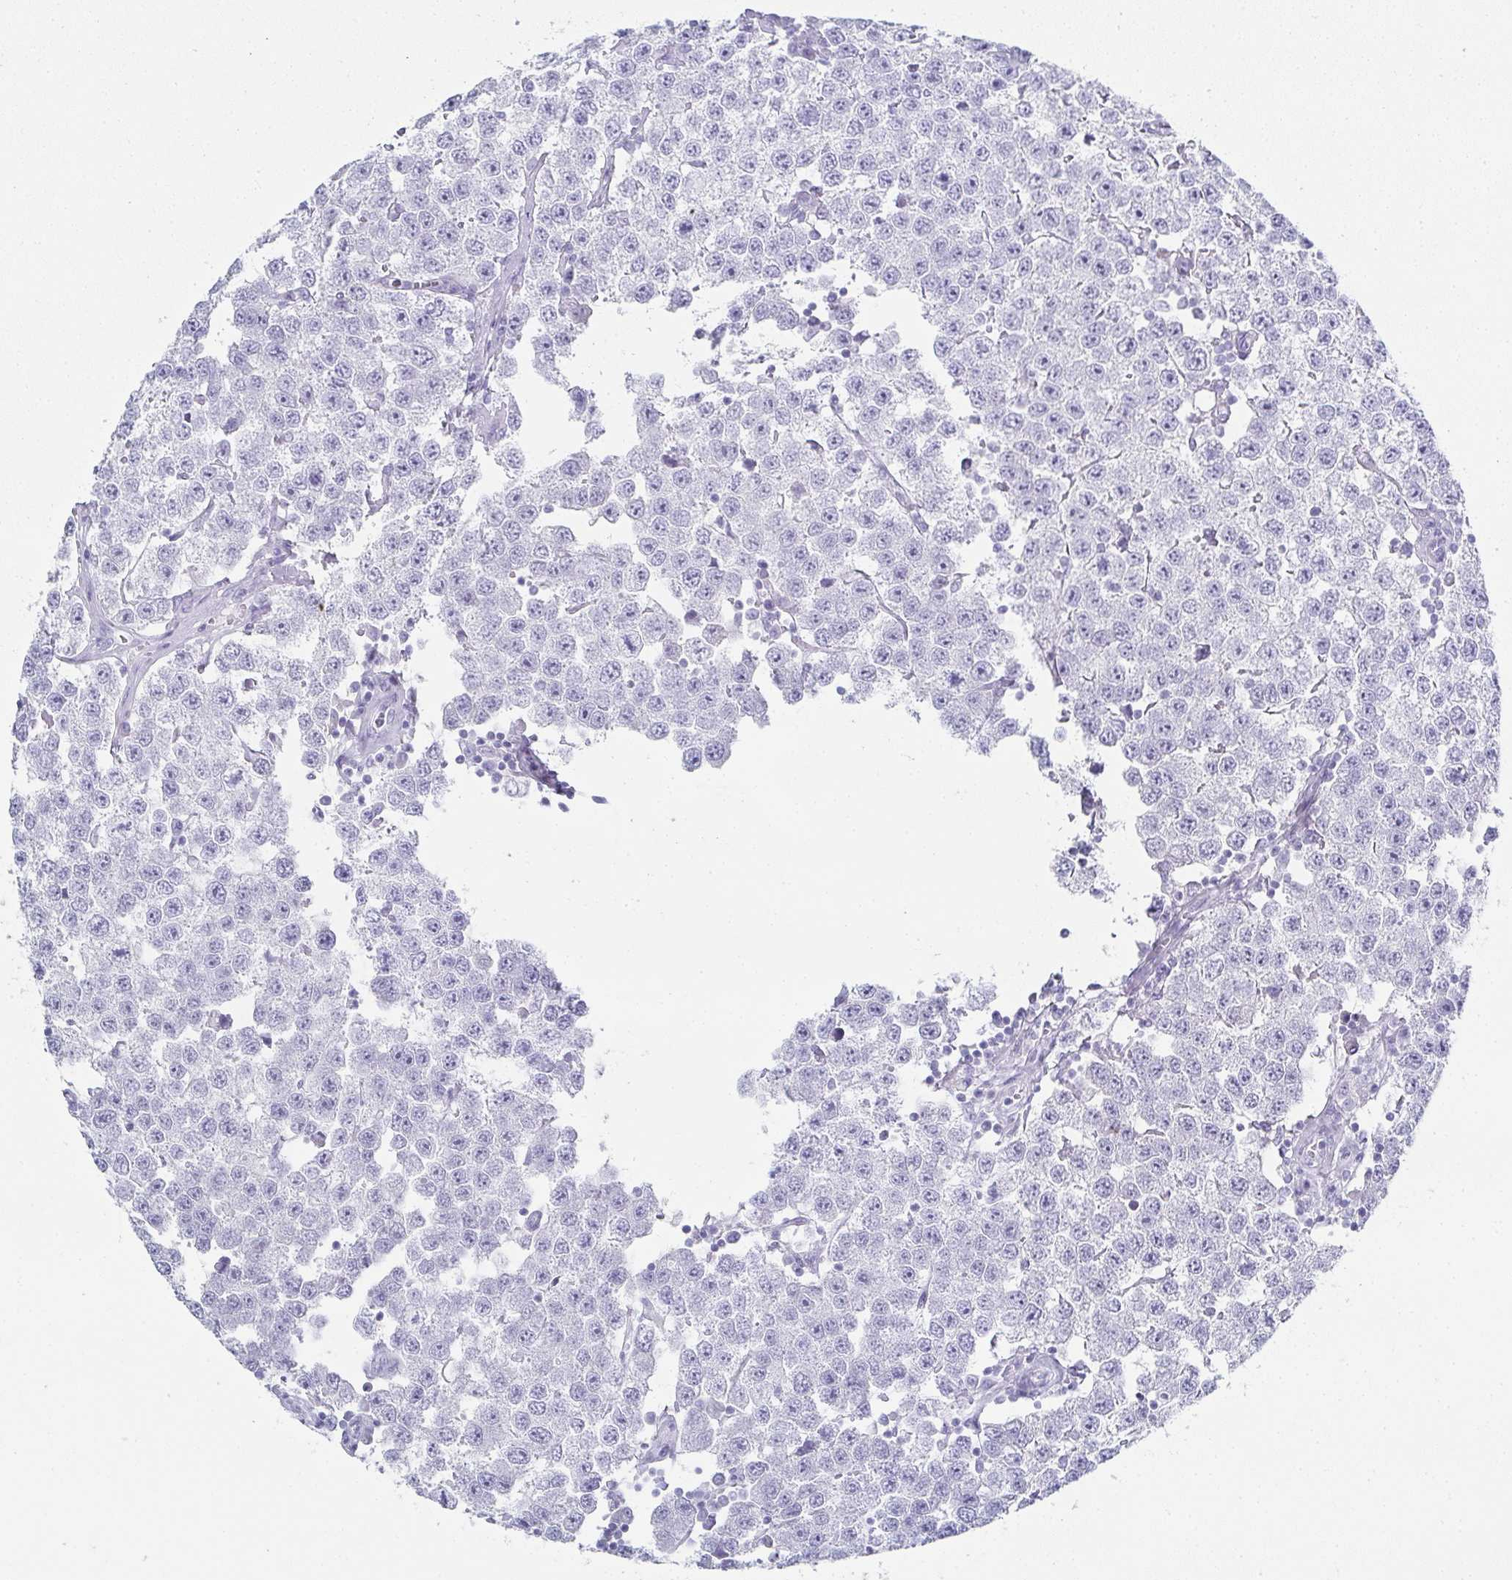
{"staining": {"intensity": "negative", "quantity": "none", "location": "none"}, "tissue": "testis cancer", "cell_type": "Tumor cells", "image_type": "cancer", "snomed": [{"axis": "morphology", "description": "Seminoma, NOS"}, {"axis": "topography", "description": "Testis"}], "caption": "Immunohistochemical staining of human testis cancer exhibits no significant expression in tumor cells.", "gene": "SYCP1", "patient": {"sex": "male", "age": 34}}